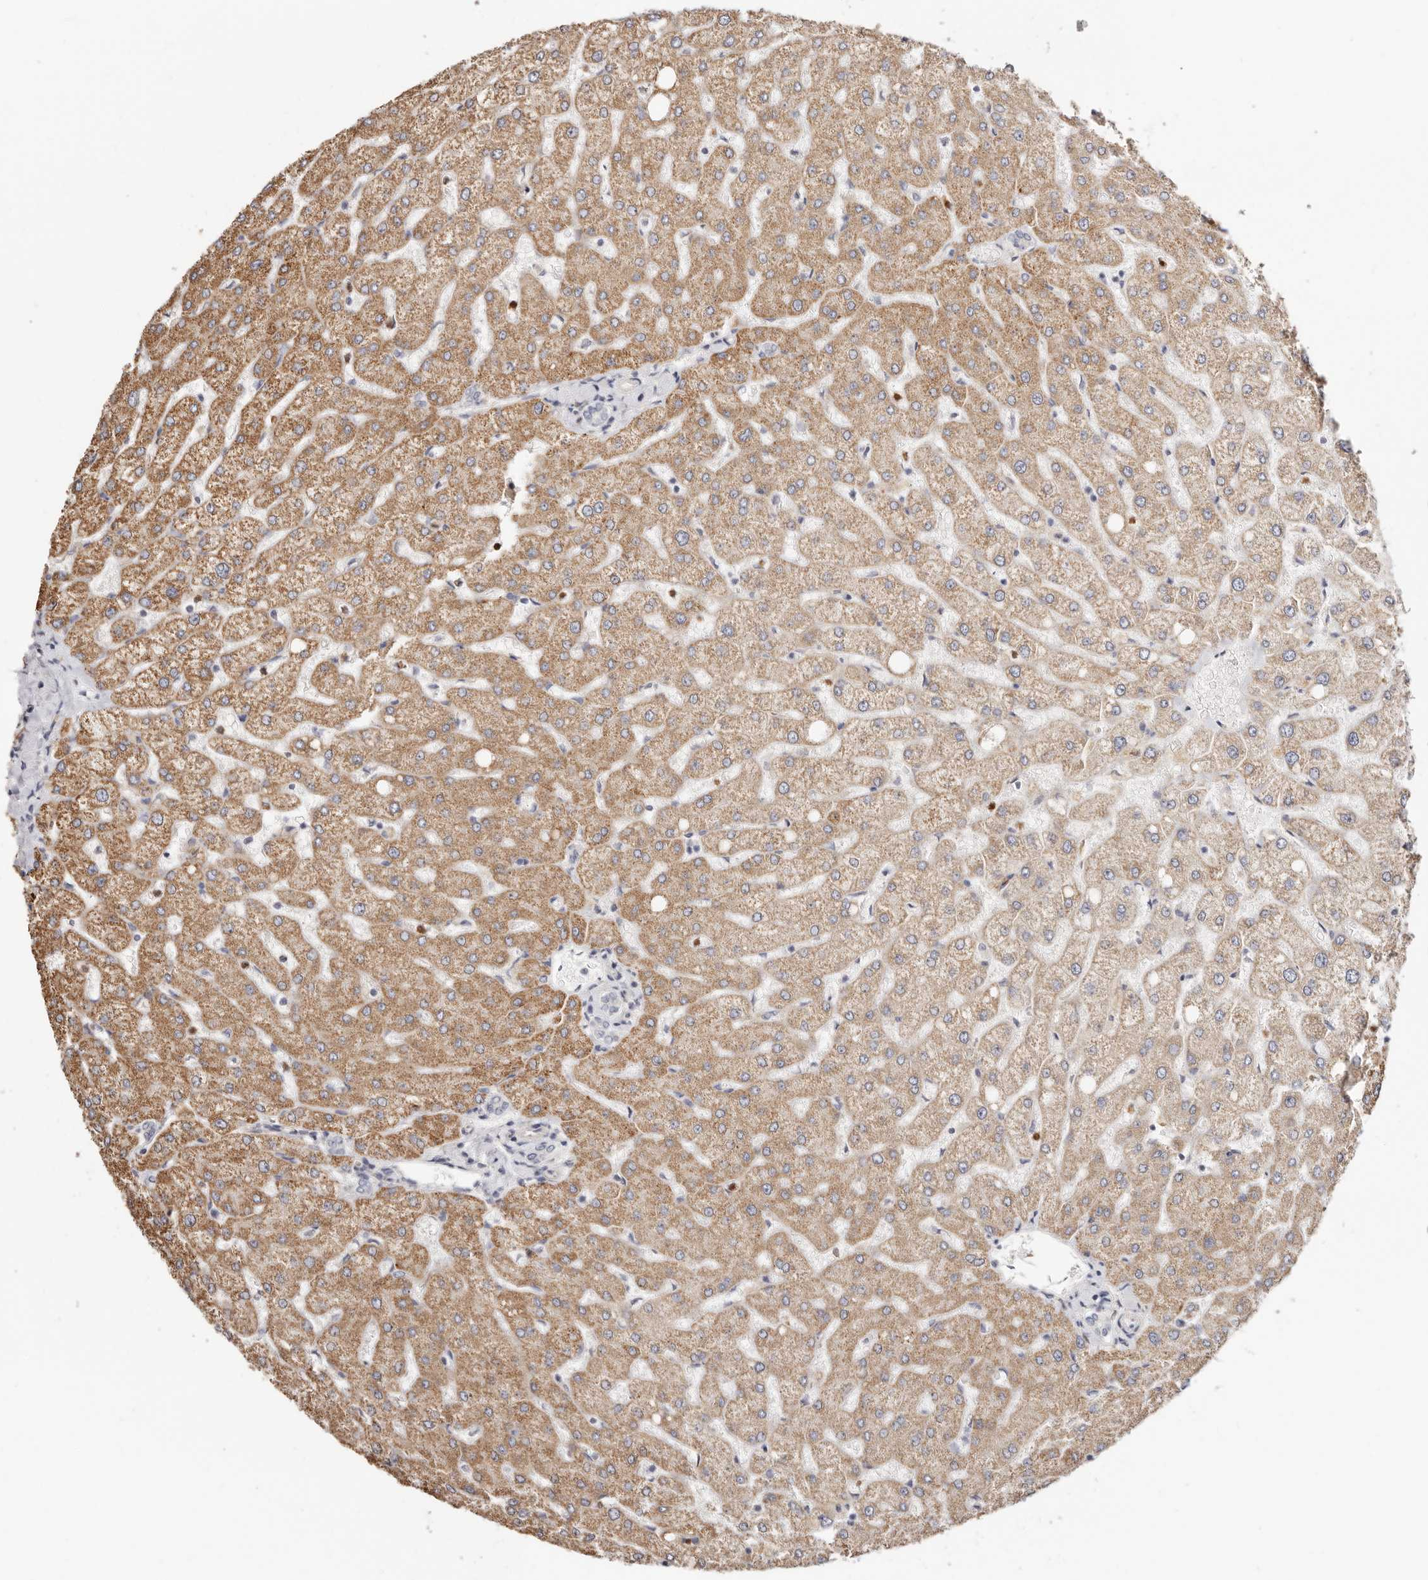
{"staining": {"intensity": "negative", "quantity": "none", "location": "none"}, "tissue": "liver", "cell_type": "Cholangiocytes", "image_type": "normal", "snomed": [{"axis": "morphology", "description": "Normal tissue, NOS"}, {"axis": "topography", "description": "Liver"}], "caption": "This is a image of immunohistochemistry staining of unremarkable liver, which shows no staining in cholangiocytes.", "gene": "BCL2L15", "patient": {"sex": "female", "age": 54}}